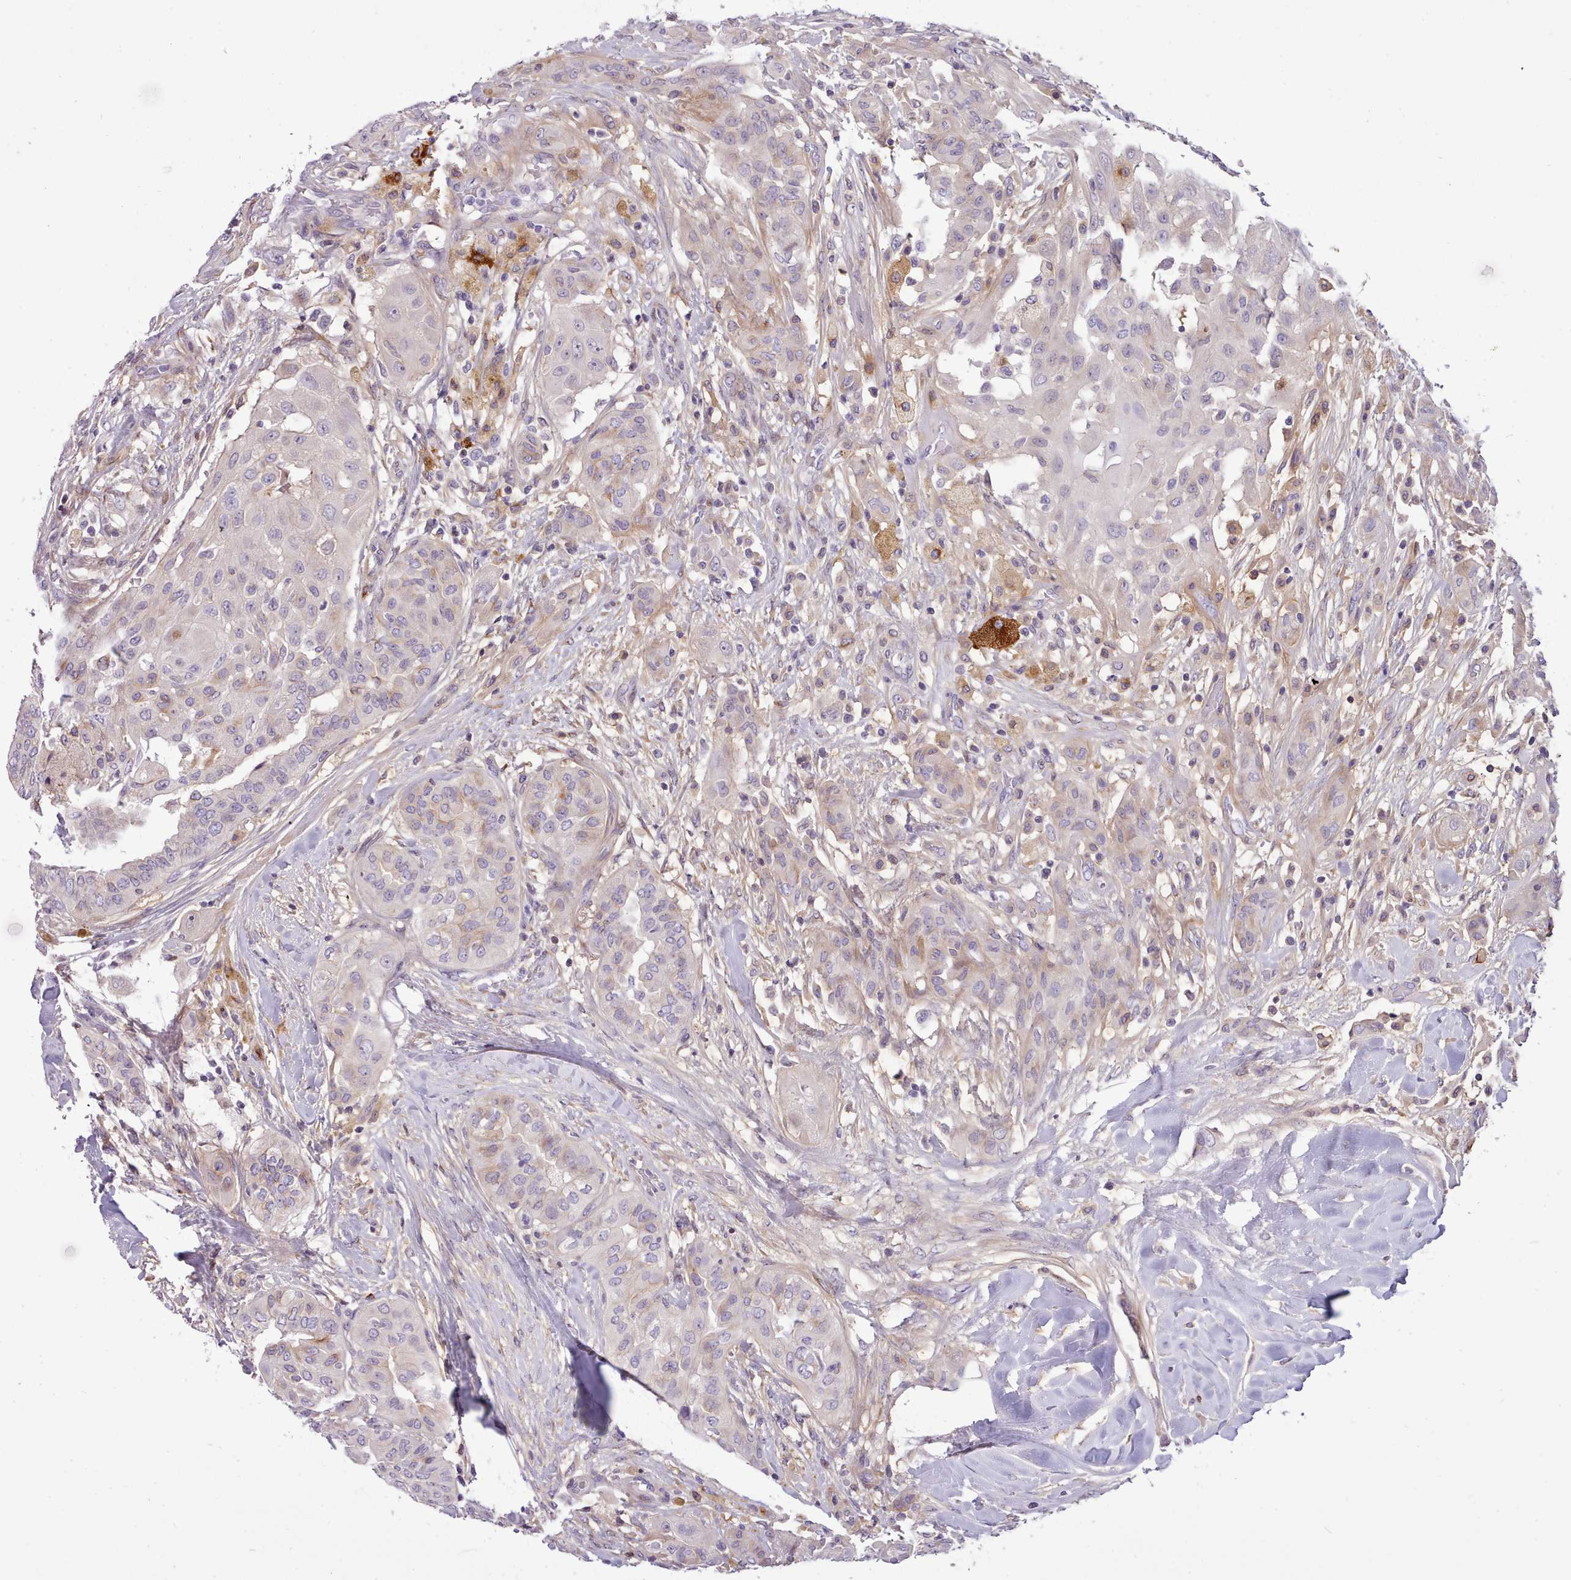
{"staining": {"intensity": "weak", "quantity": "<25%", "location": "cytoplasmic/membranous"}, "tissue": "thyroid cancer", "cell_type": "Tumor cells", "image_type": "cancer", "snomed": [{"axis": "morphology", "description": "Papillary adenocarcinoma, NOS"}, {"axis": "topography", "description": "Thyroid gland"}], "caption": "Thyroid papillary adenocarcinoma was stained to show a protein in brown. There is no significant expression in tumor cells. Brightfield microscopy of immunohistochemistry (IHC) stained with DAB (brown) and hematoxylin (blue), captured at high magnification.", "gene": "CYP2A13", "patient": {"sex": "female", "age": 59}}